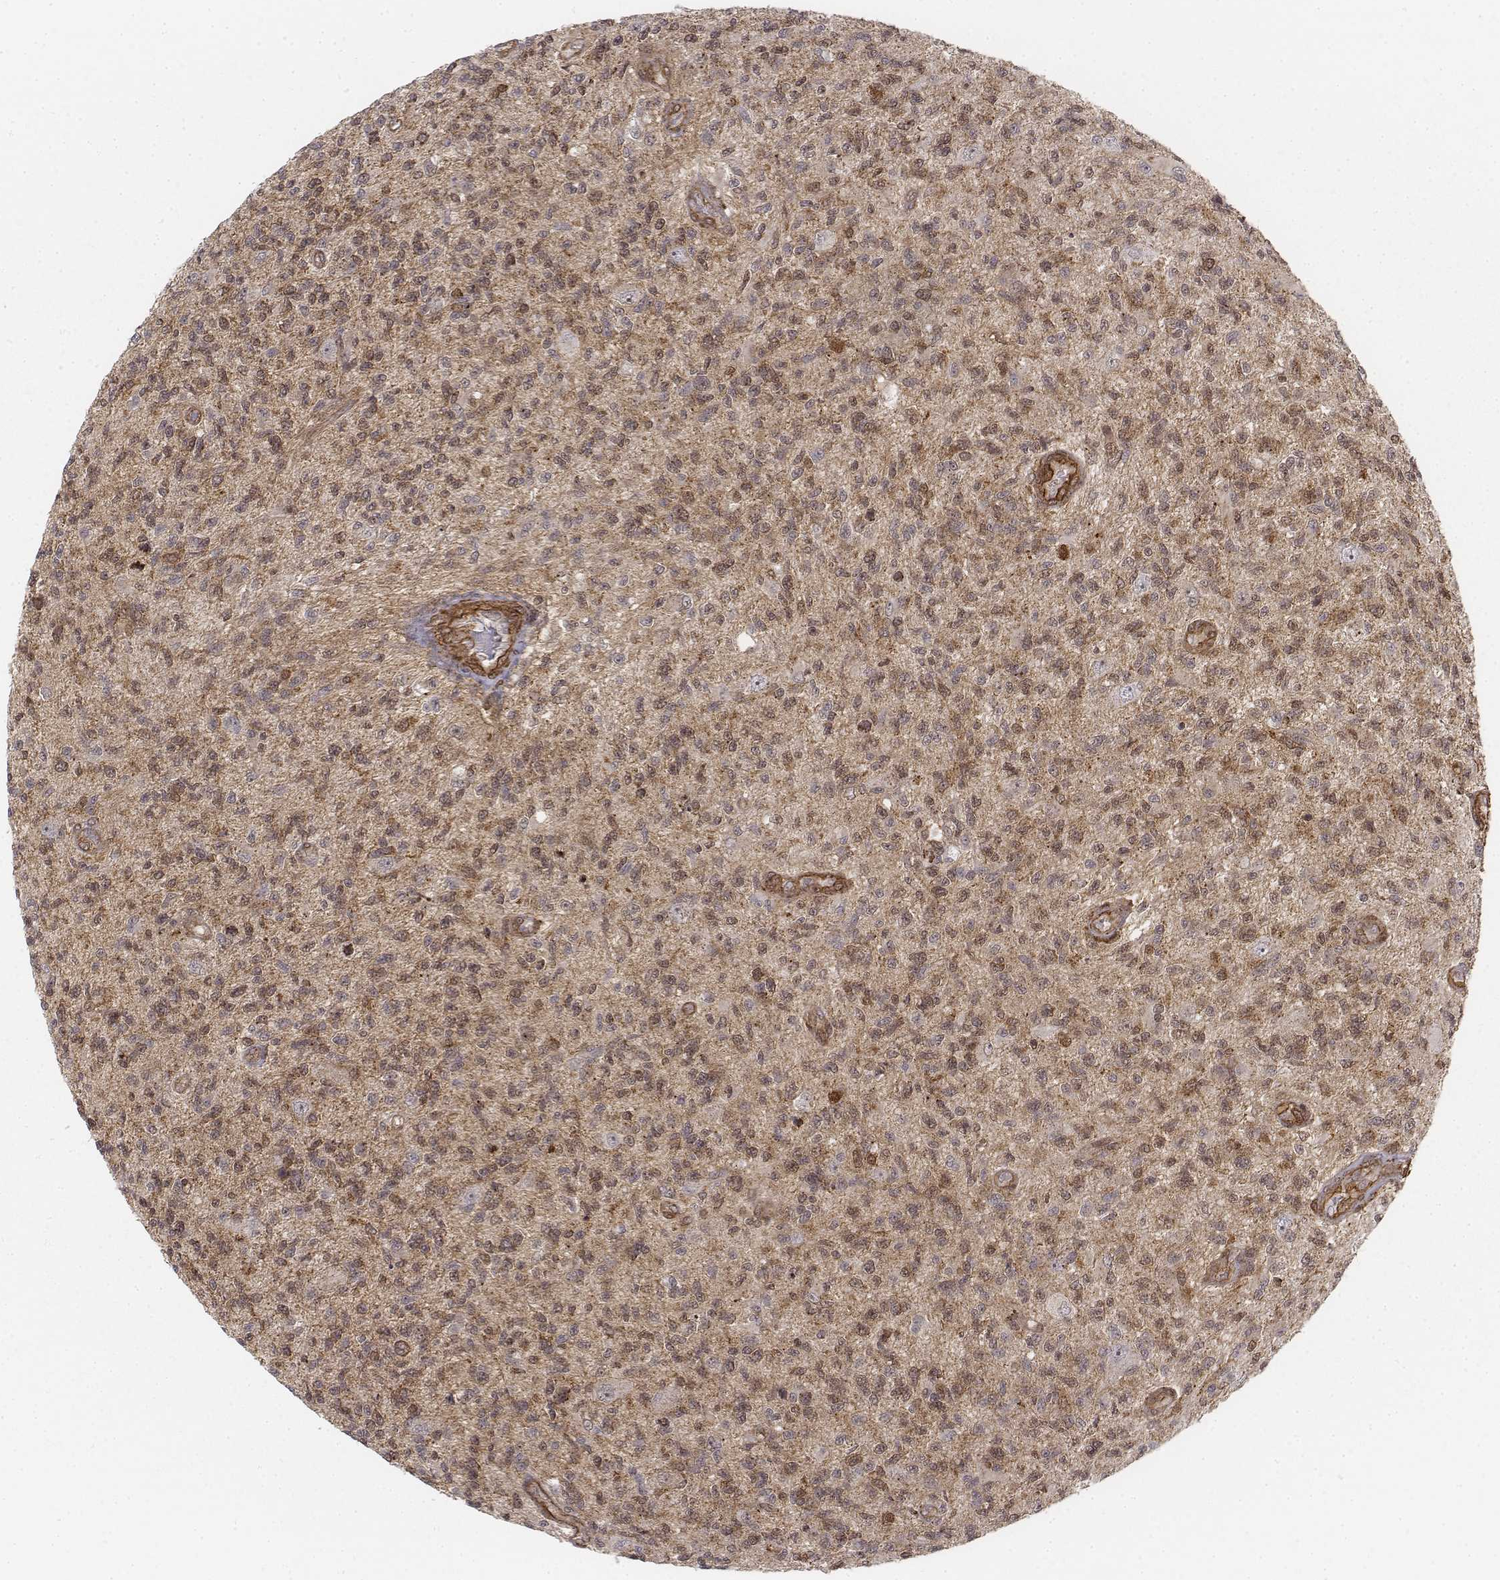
{"staining": {"intensity": "moderate", "quantity": ">75%", "location": "cytoplasmic/membranous,nuclear"}, "tissue": "glioma", "cell_type": "Tumor cells", "image_type": "cancer", "snomed": [{"axis": "morphology", "description": "Glioma, malignant, High grade"}, {"axis": "topography", "description": "Brain"}], "caption": "Immunohistochemistry (IHC) (DAB (3,3'-diaminobenzidine)) staining of malignant glioma (high-grade) displays moderate cytoplasmic/membranous and nuclear protein positivity in approximately >75% of tumor cells. Nuclei are stained in blue.", "gene": "ZFYVE19", "patient": {"sex": "male", "age": 56}}